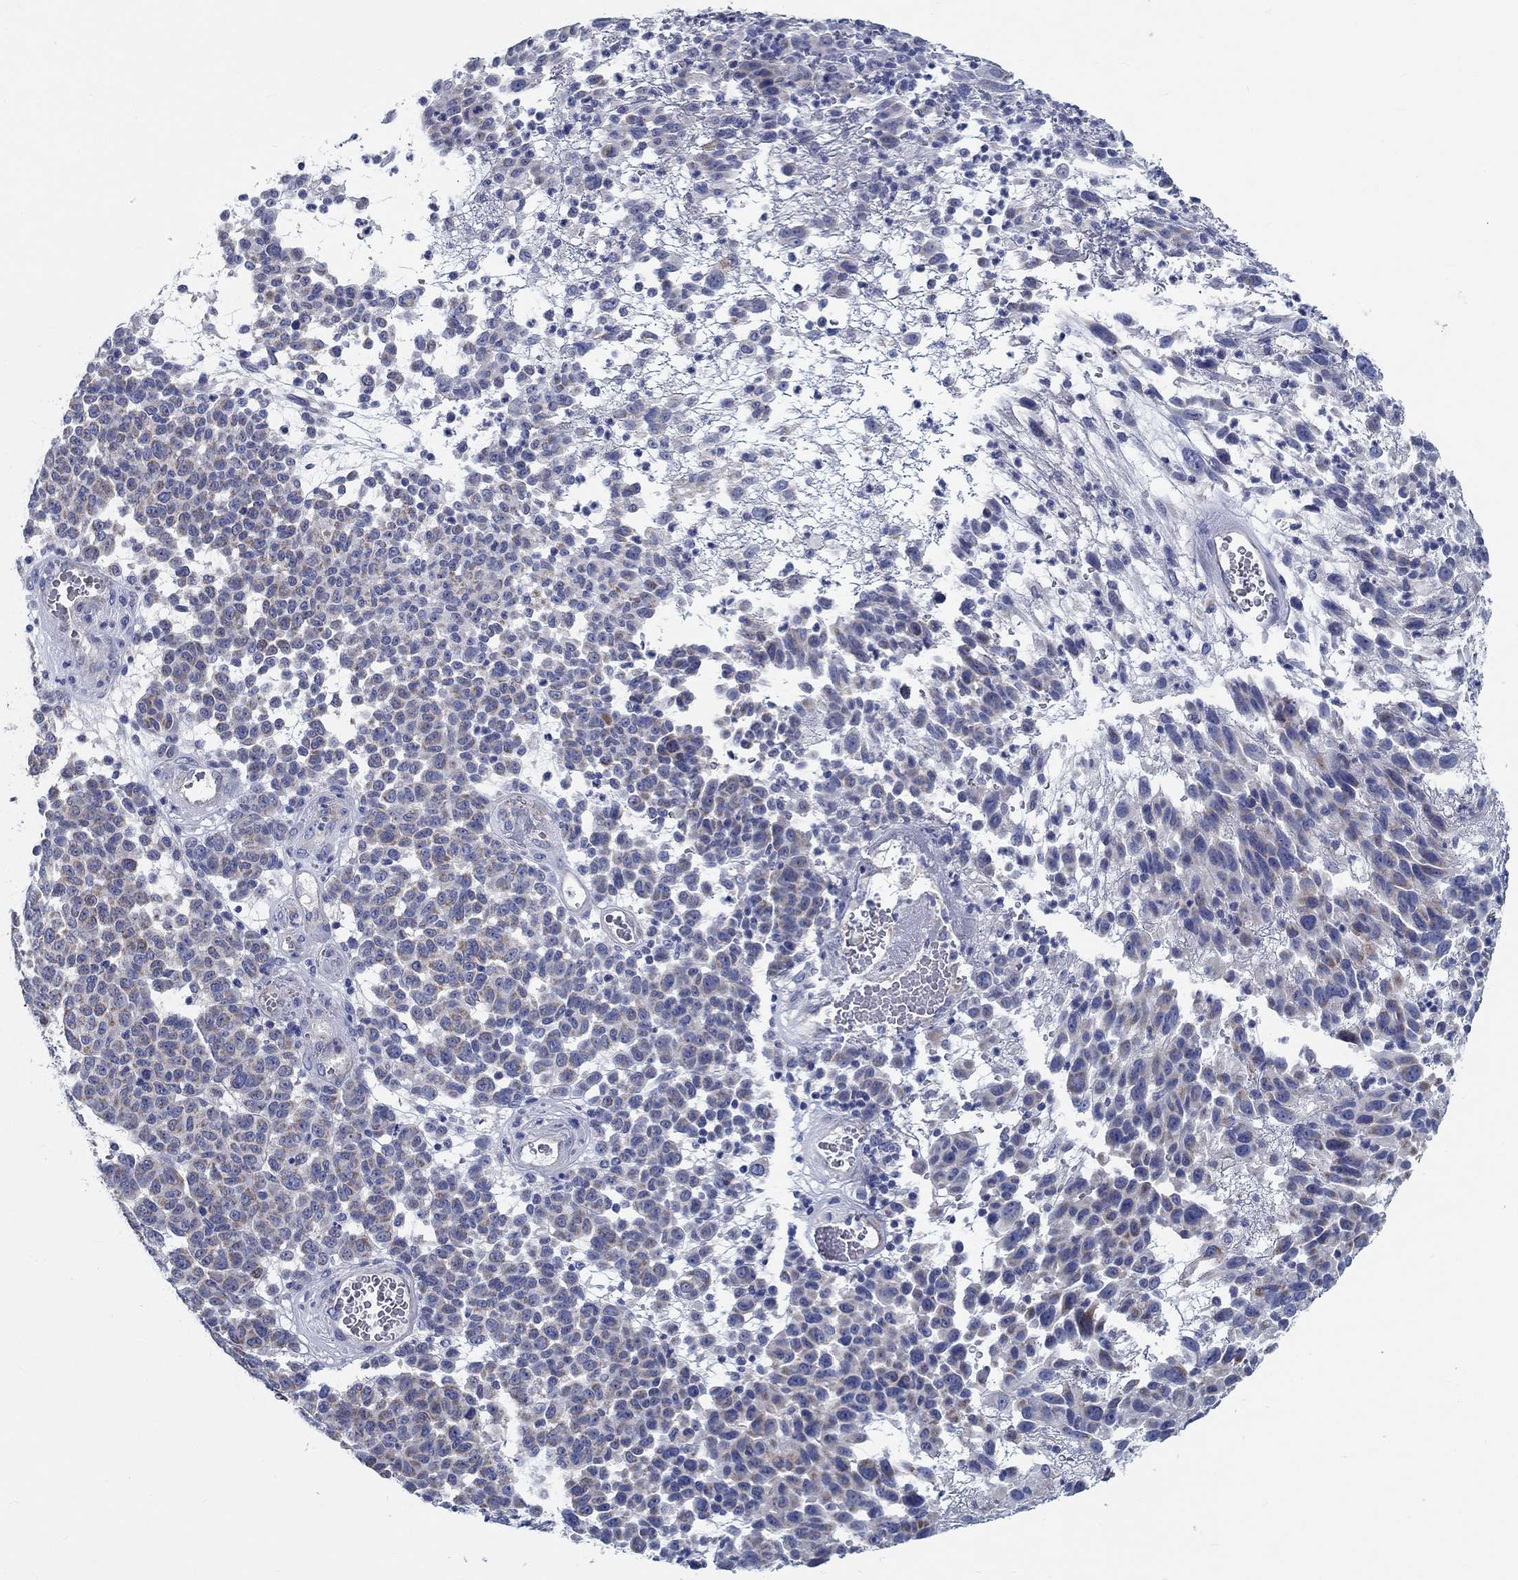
{"staining": {"intensity": "weak", "quantity": "25%-75%", "location": "cytoplasmic/membranous"}, "tissue": "melanoma", "cell_type": "Tumor cells", "image_type": "cancer", "snomed": [{"axis": "morphology", "description": "Malignant melanoma, NOS"}, {"axis": "topography", "description": "Skin"}], "caption": "Protein expression analysis of melanoma shows weak cytoplasmic/membranous expression in approximately 25%-75% of tumor cells. (DAB IHC with brightfield microscopy, high magnification).", "gene": "MYBPC1", "patient": {"sex": "male", "age": 59}}